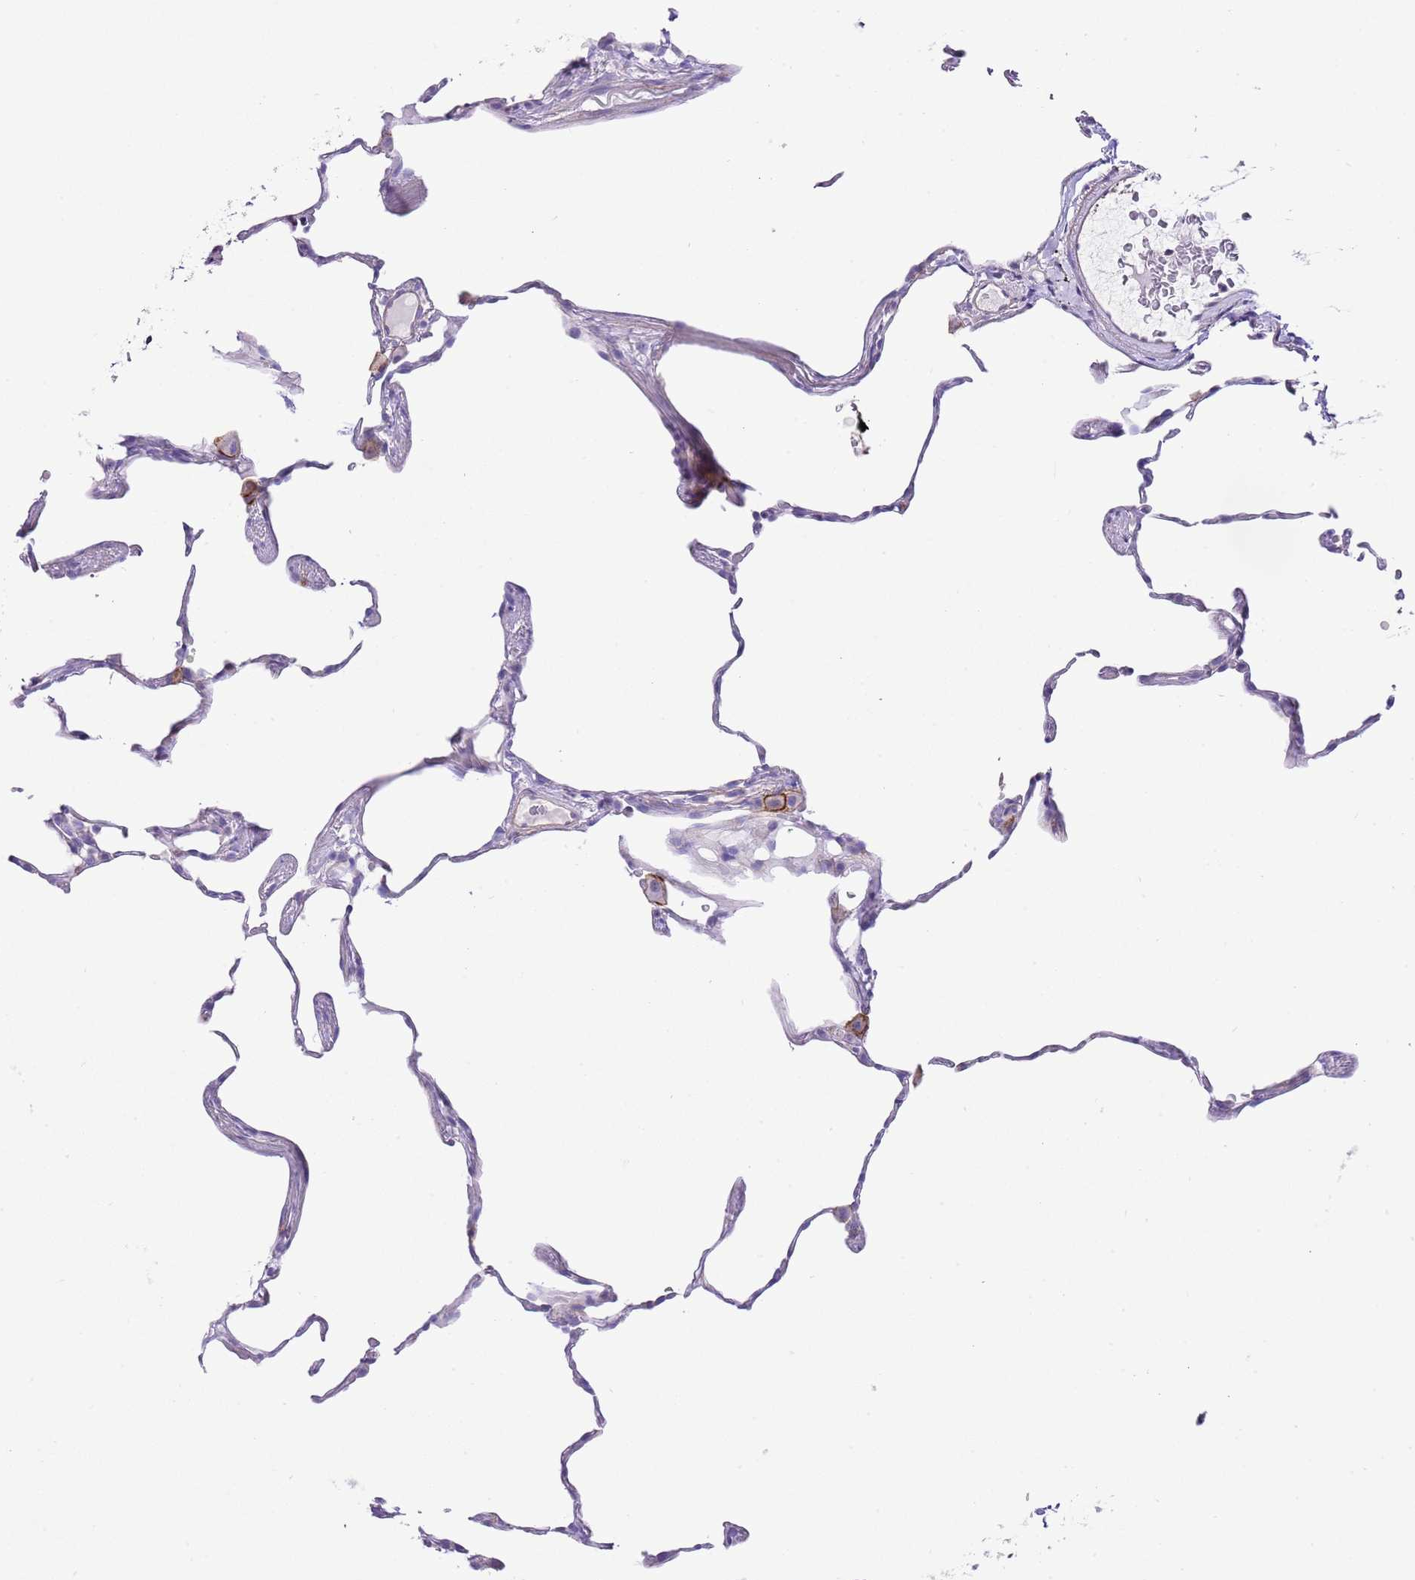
{"staining": {"intensity": "negative", "quantity": "none", "location": "none"}, "tissue": "lung", "cell_type": "Alveolar cells", "image_type": "normal", "snomed": [{"axis": "morphology", "description": "Normal tissue, NOS"}, {"axis": "topography", "description": "Lung"}], "caption": "Lung stained for a protein using immunohistochemistry displays no positivity alveolar cells.", "gene": "ALDH3A1", "patient": {"sex": "female", "age": 57}}